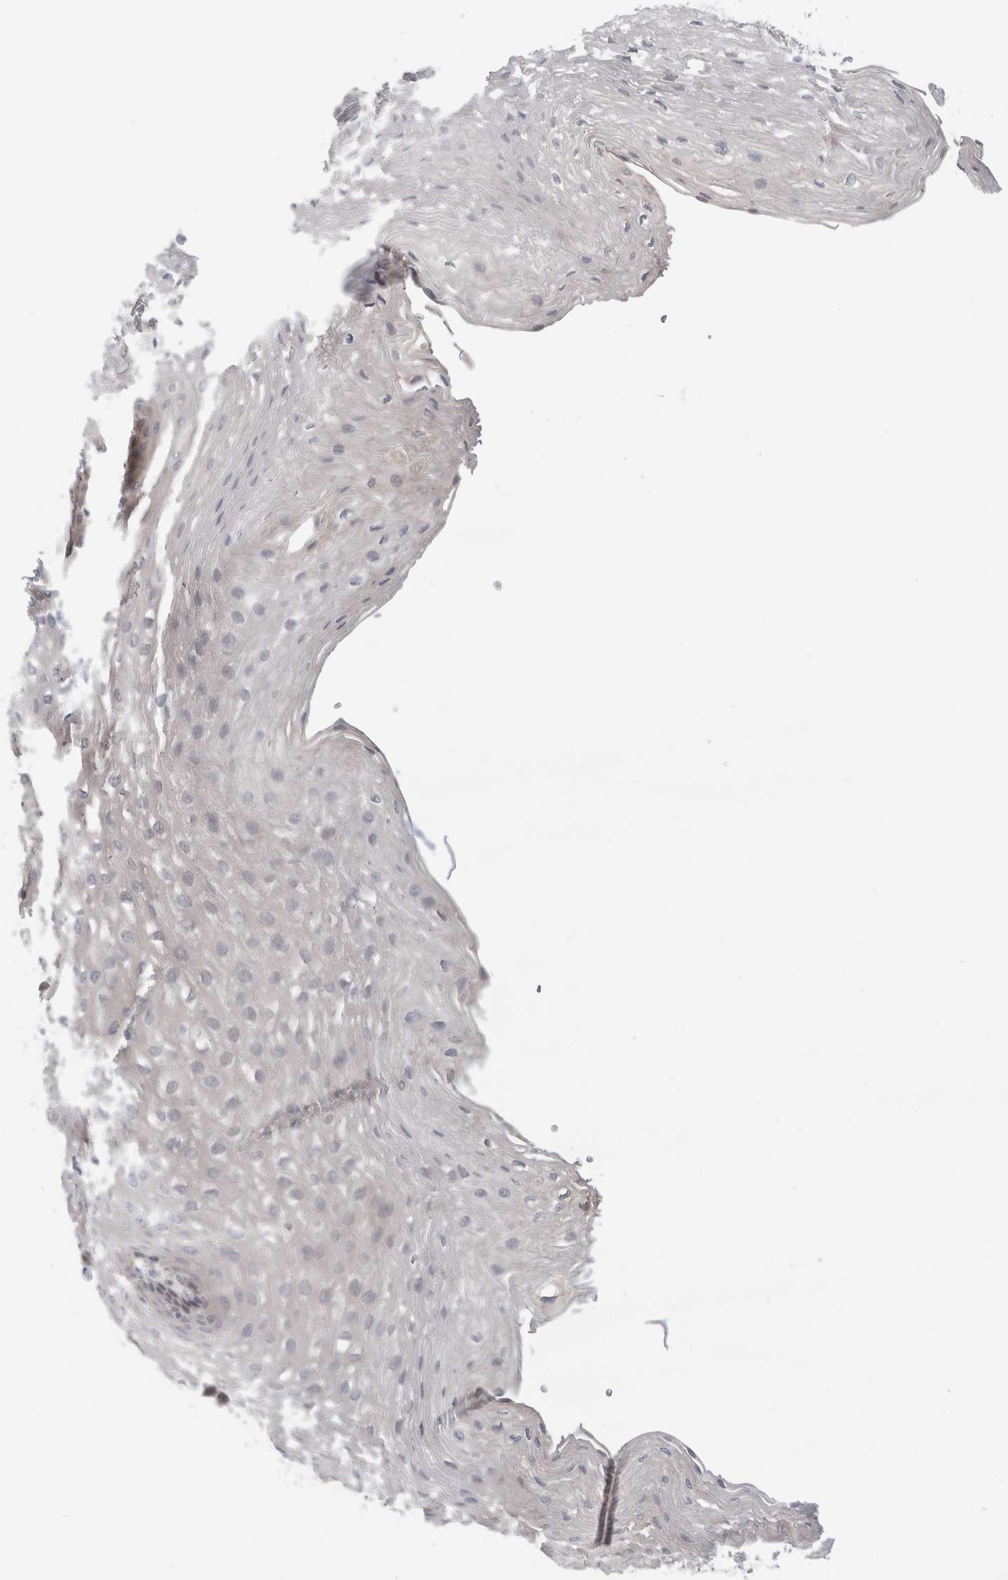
{"staining": {"intensity": "weak", "quantity": "<25%", "location": "nuclear"}, "tissue": "esophagus", "cell_type": "Squamous epithelial cells", "image_type": "normal", "snomed": [{"axis": "morphology", "description": "Normal tissue, NOS"}, {"axis": "topography", "description": "Esophagus"}], "caption": "Immunohistochemical staining of benign esophagus exhibits no significant positivity in squamous epithelial cells.", "gene": "SYTL5", "patient": {"sex": "female", "age": 66}}